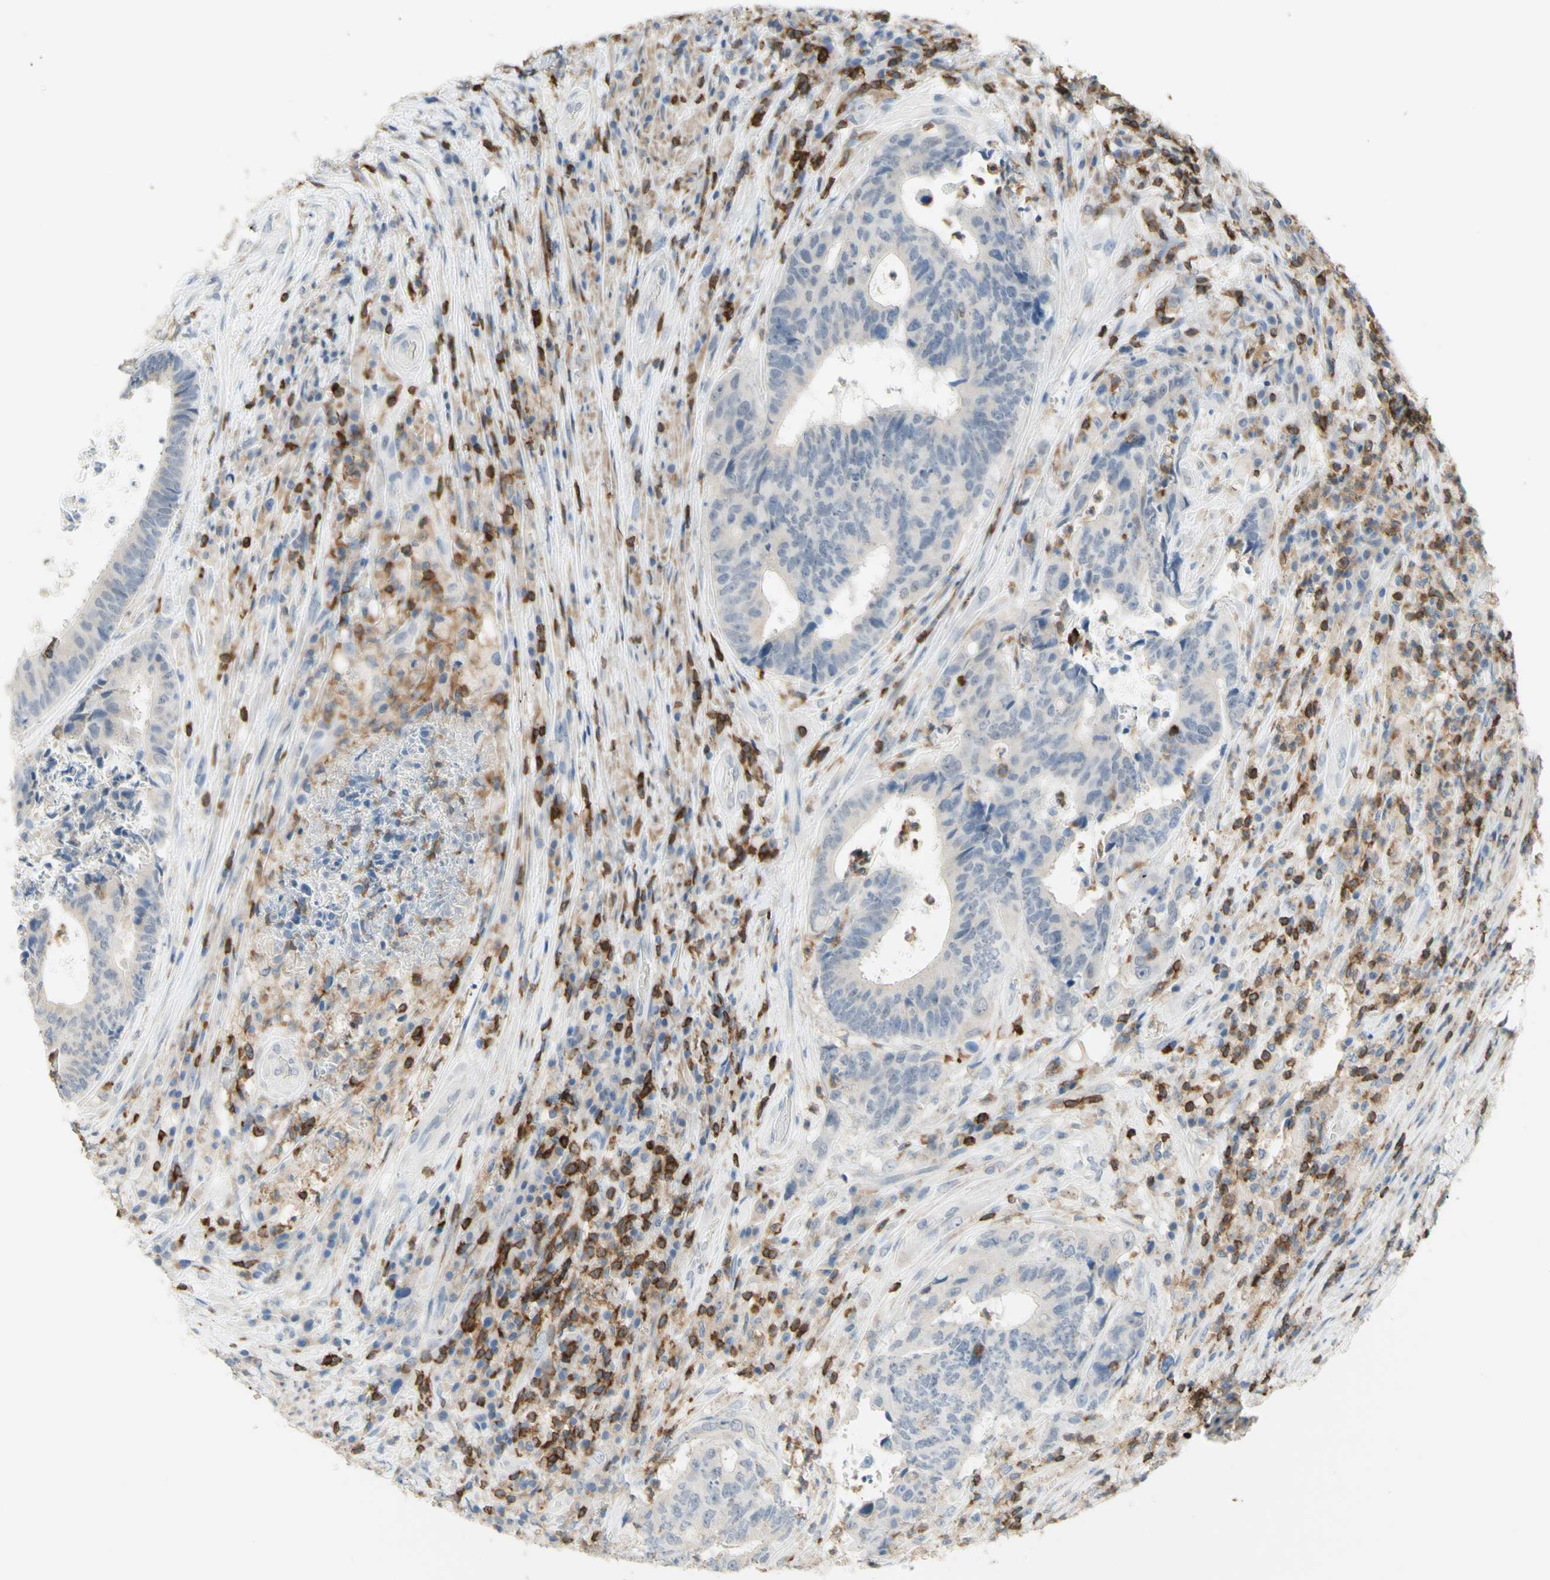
{"staining": {"intensity": "negative", "quantity": "none", "location": "none"}, "tissue": "colorectal cancer", "cell_type": "Tumor cells", "image_type": "cancer", "snomed": [{"axis": "morphology", "description": "Adenocarcinoma, NOS"}, {"axis": "topography", "description": "Rectum"}], "caption": "High power microscopy histopathology image of an immunohistochemistry photomicrograph of colorectal cancer, revealing no significant positivity in tumor cells.", "gene": "SPINK6", "patient": {"sex": "male", "age": 72}}